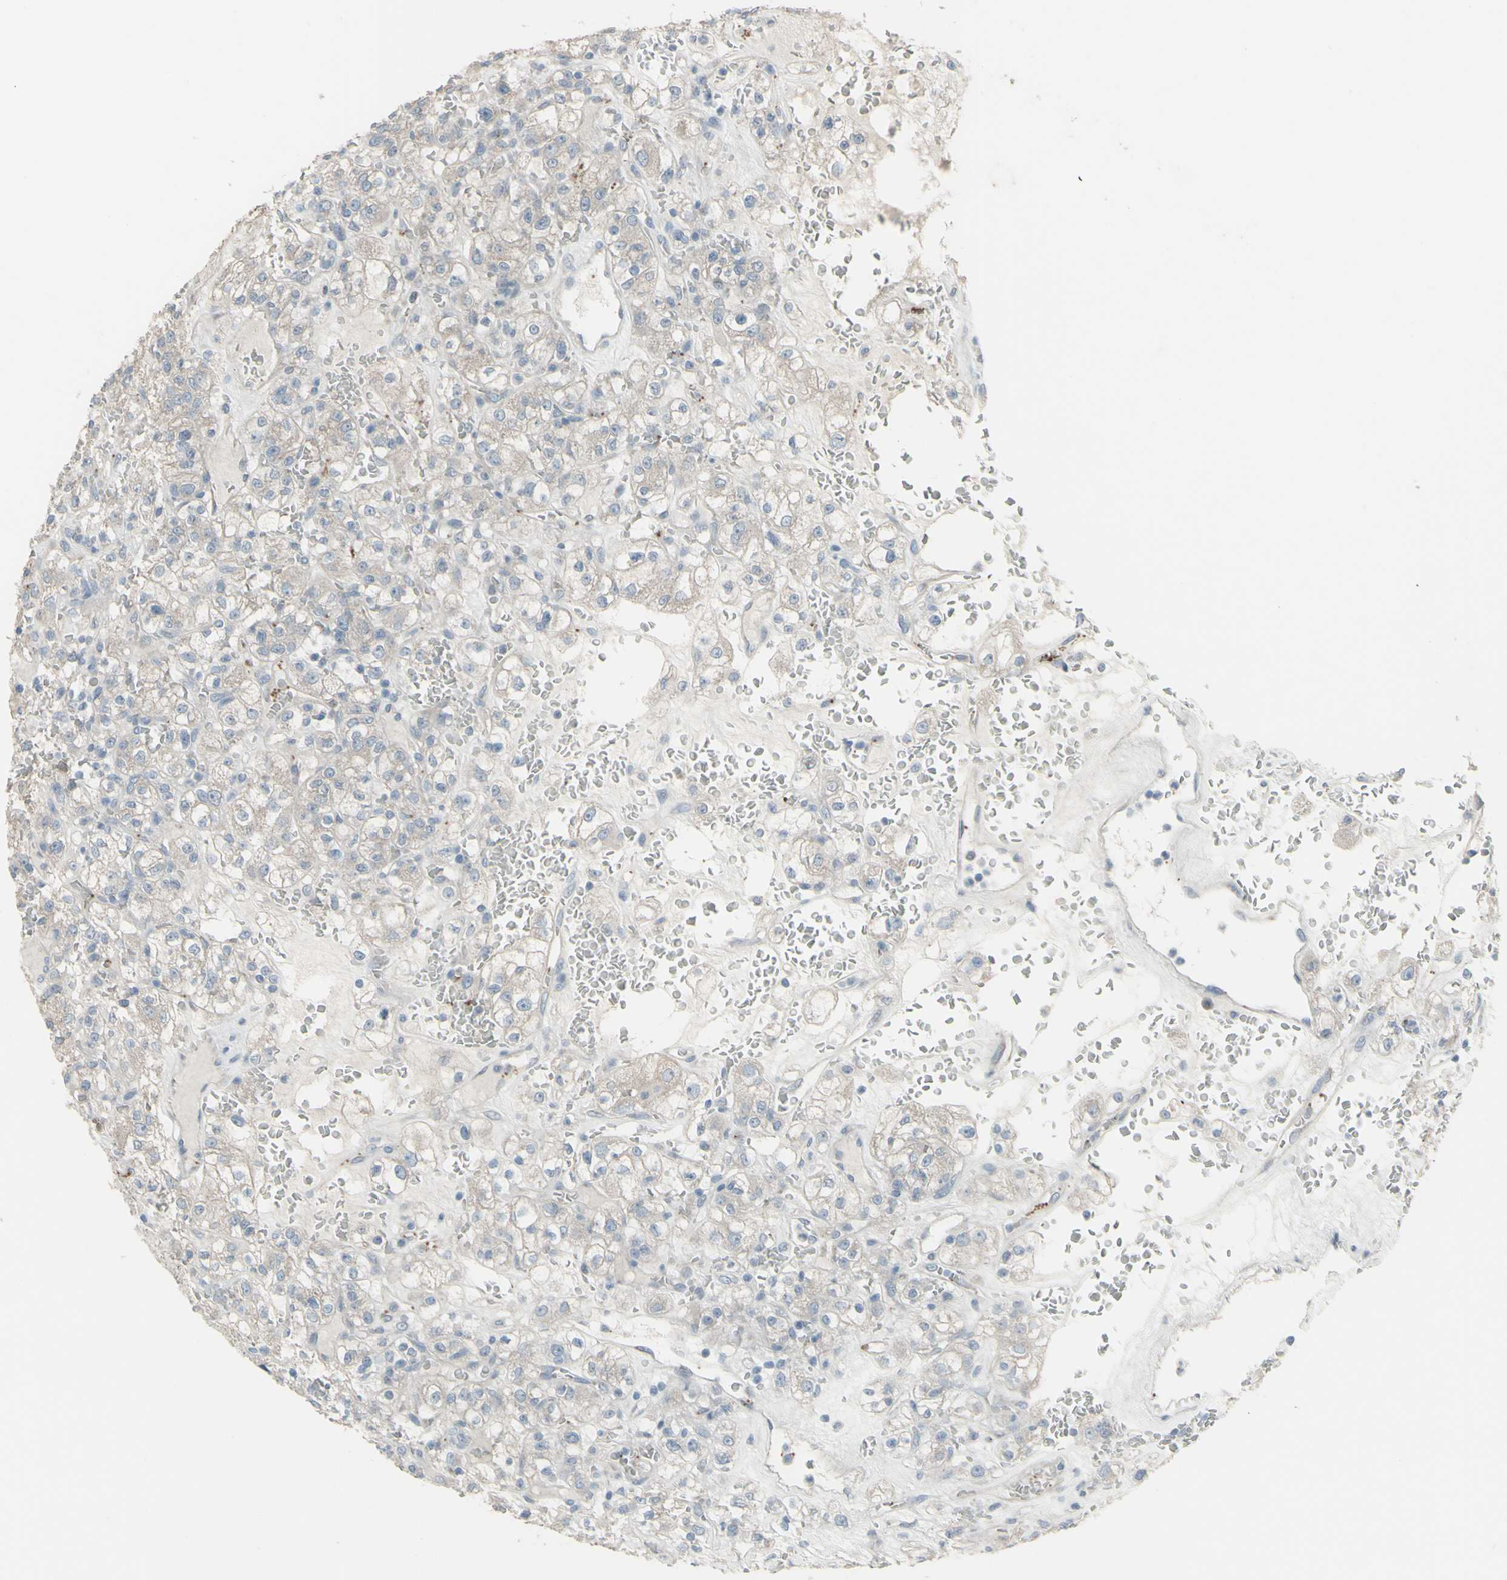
{"staining": {"intensity": "negative", "quantity": "none", "location": "none"}, "tissue": "renal cancer", "cell_type": "Tumor cells", "image_type": "cancer", "snomed": [{"axis": "morphology", "description": "Normal tissue, NOS"}, {"axis": "morphology", "description": "Adenocarcinoma, NOS"}, {"axis": "topography", "description": "Kidney"}], "caption": "This is an immunohistochemistry (IHC) photomicrograph of renal cancer. There is no expression in tumor cells.", "gene": "CD79B", "patient": {"sex": "female", "age": 72}}